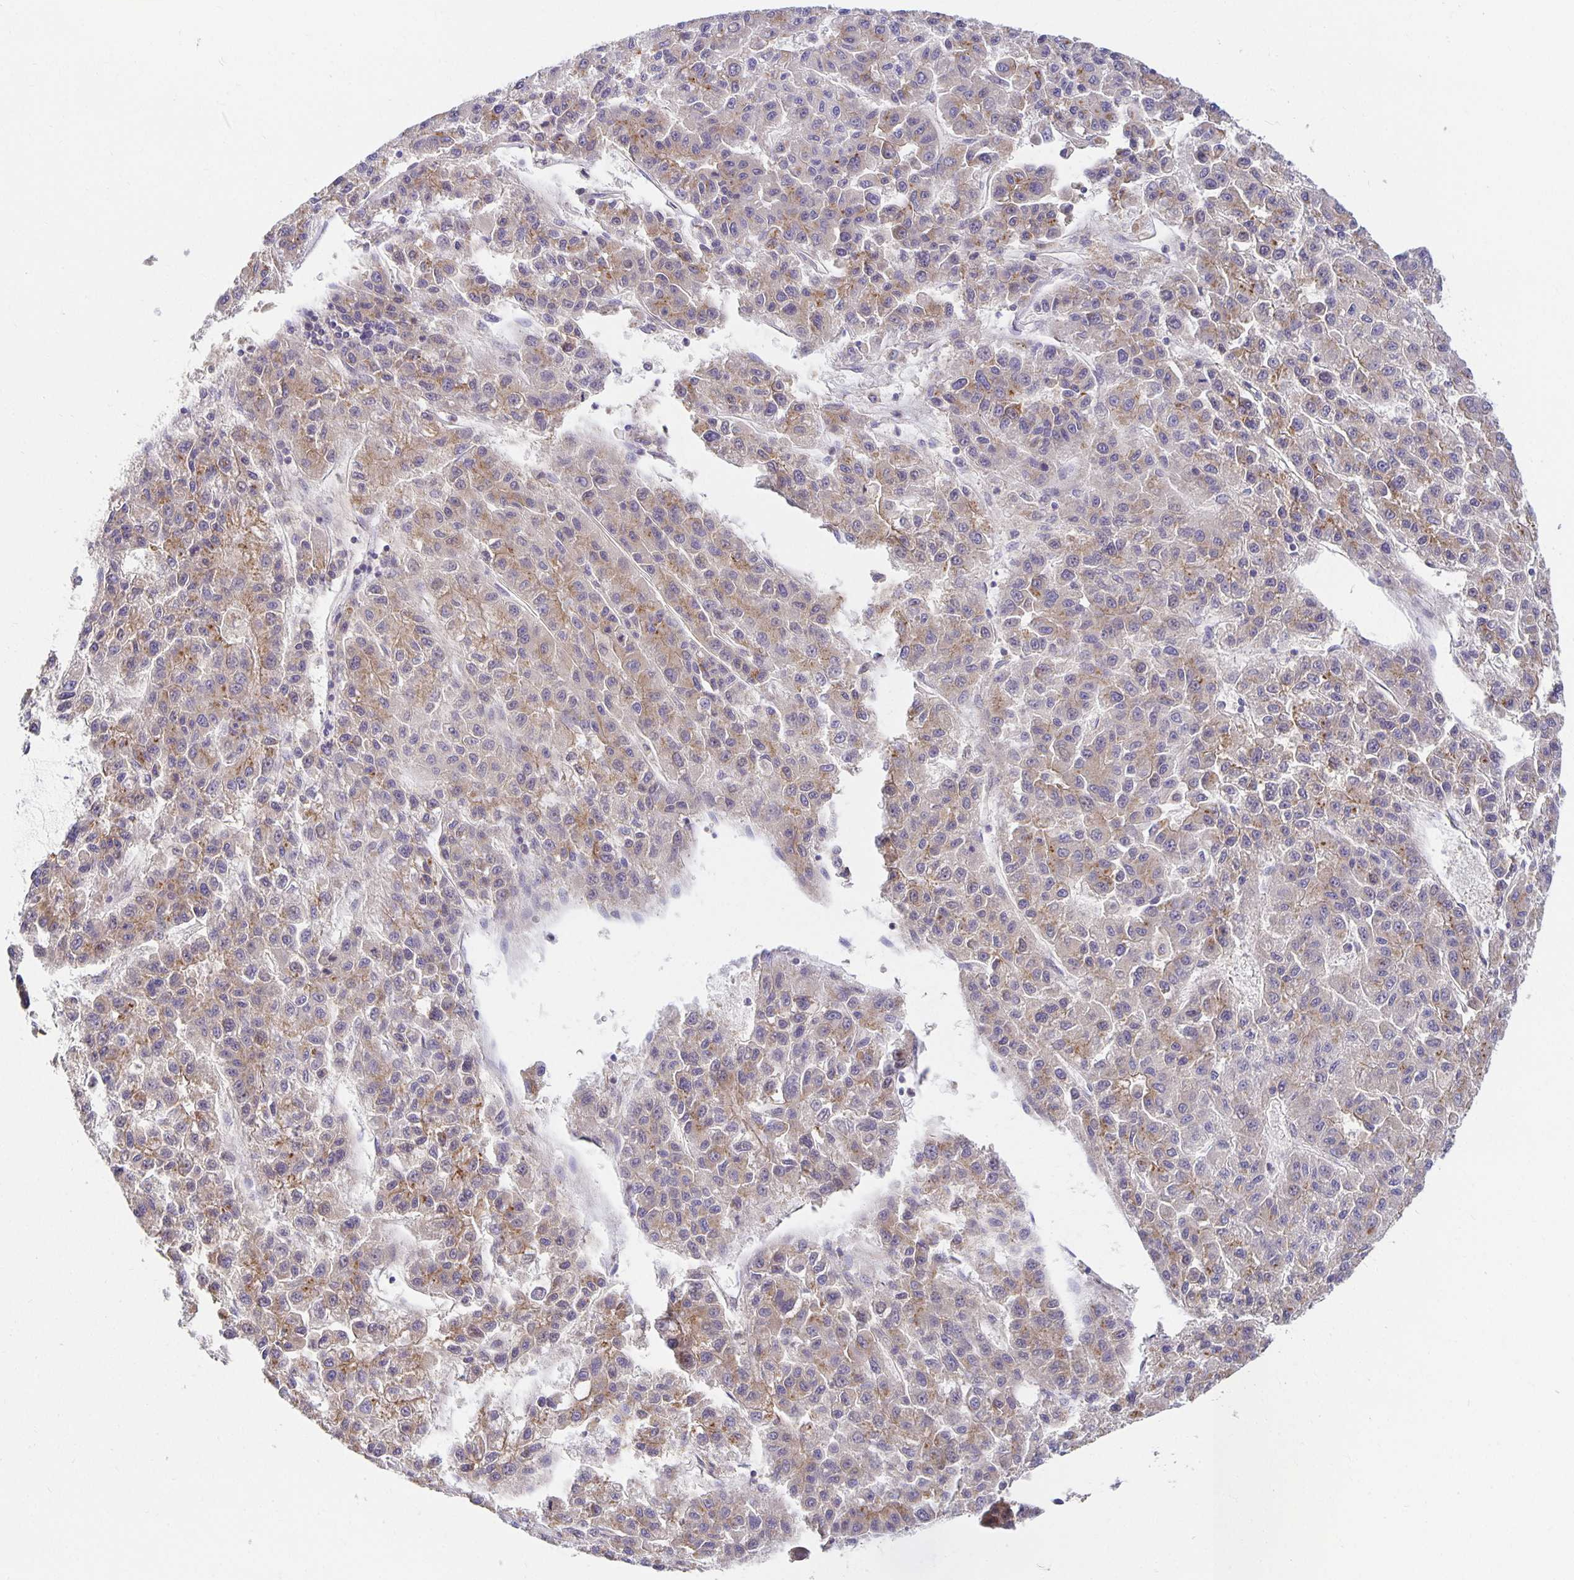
{"staining": {"intensity": "weak", "quantity": "25%-75%", "location": "cytoplasmic/membranous"}, "tissue": "liver cancer", "cell_type": "Tumor cells", "image_type": "cancer", "snomed": [{"axis": "morphology", "description": "Carcinoma, Hepatocellular, NOS"}, {"axis": "topography", "description": "Liver"}], "caption": "Tumor cells display low levels of weak cytoplasmic/membranous positivity in approximately 25%-75% of cells in human liver cancer (hepatocellular carcinoma).", "gene": "USO1", "patient": {"sex": "male", "age": 70}}